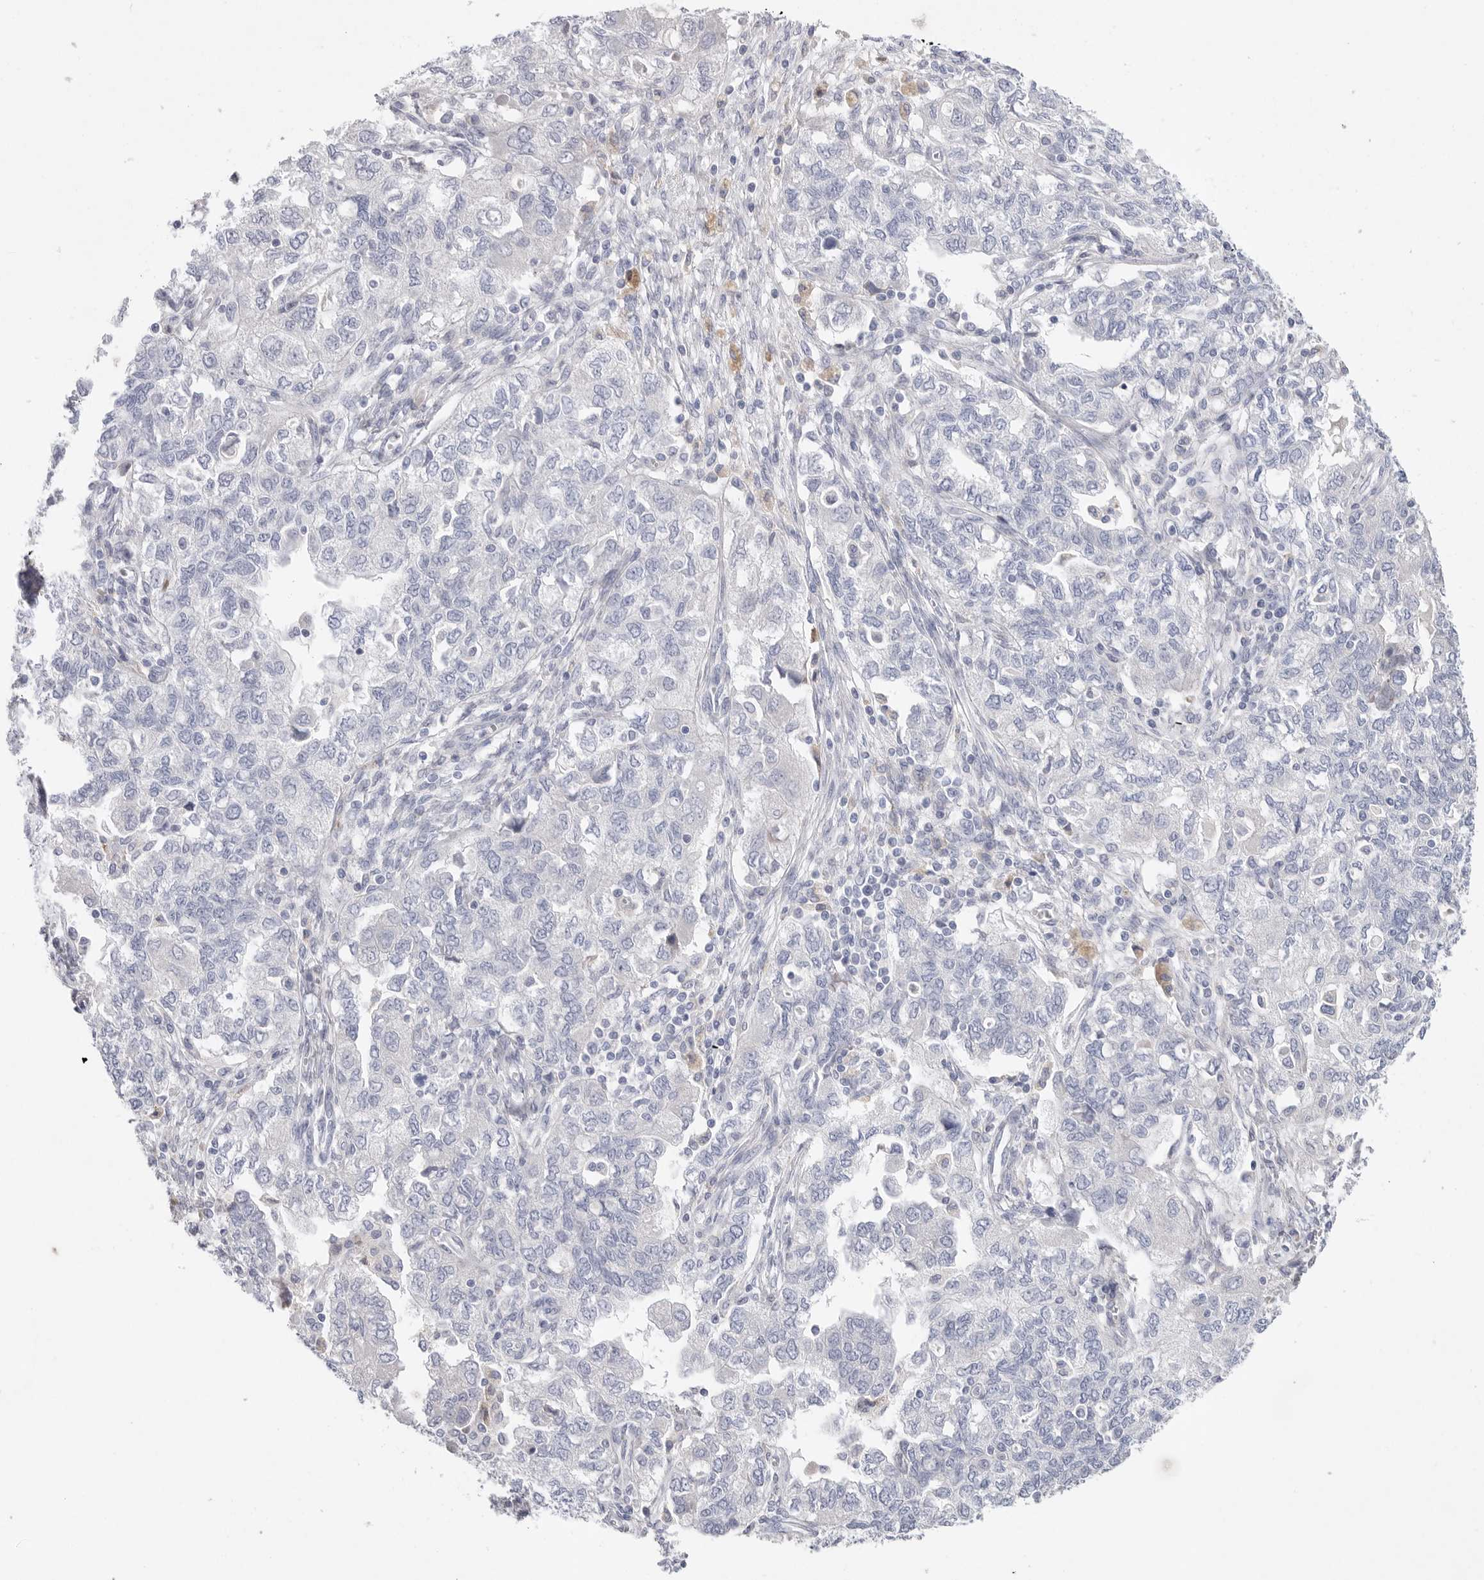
{"staining": {"intensity": "negative", "quantity": "none", "location": "none"}, "tissue": "ovarian cancer", "cell_type": "Tumor cells", "image_type": "cancer", "snomed": [{"axis": "morphology", "description": "Carcinoma, NOS"}, {"axis": "morphology", "description": "Cystadenocarcinoma, serous, NOS"}, {"axis": "topography", "description": "Ovary"}], "caption": "High magnification brightfield microscopy of serous cystadenocarcinoma (ovarian) stained with DAB (brown) and counterstained with hematoxylin (blue): tumor cells show no significant expression.", "gene": "CAMK2B", "patient": {"sex": "female", "age": 69}}